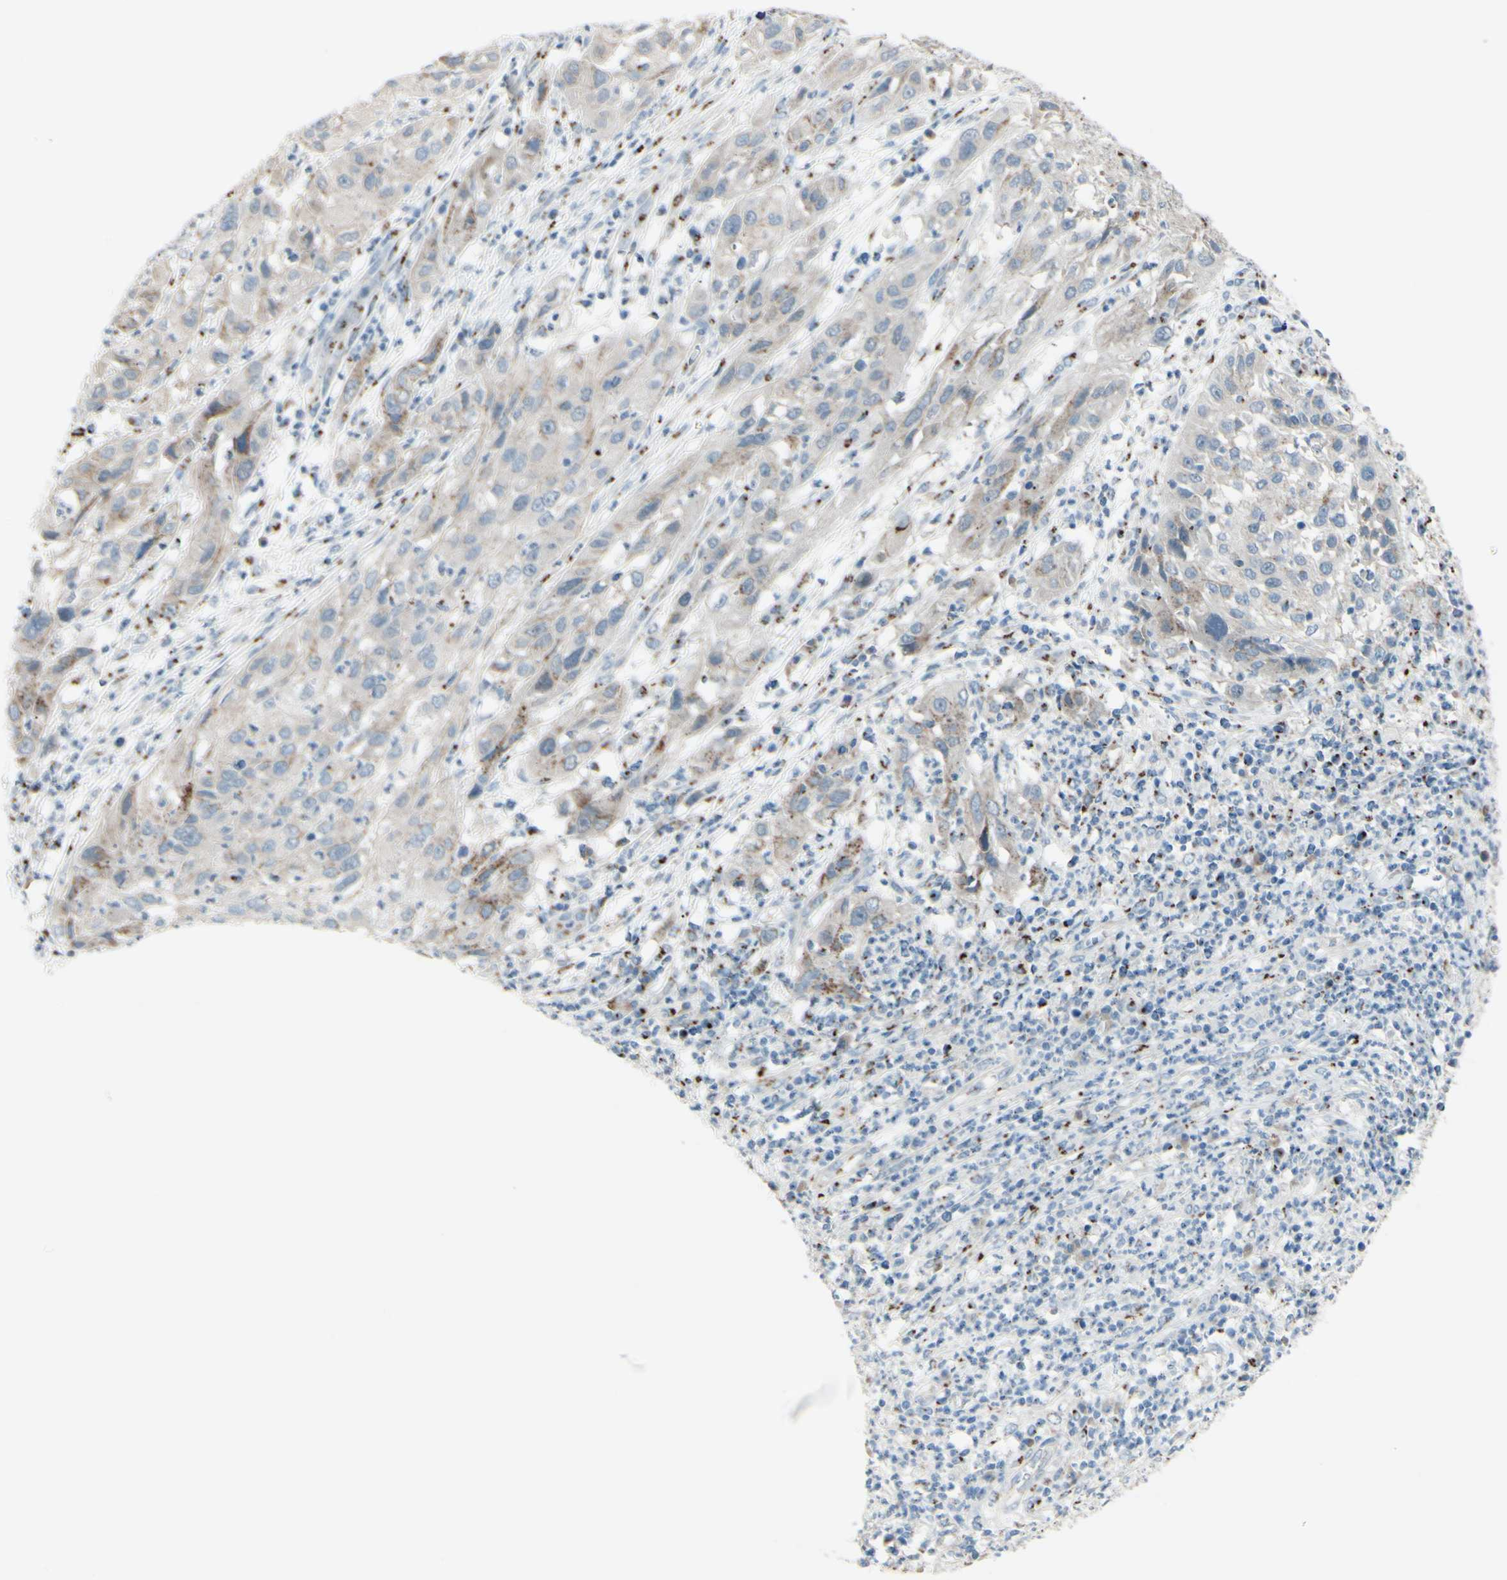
{"staining": {"intensity": "weak", "quantity": "25%-75%", "location": "cytoplasmic/membranous"}, "tissue": "cervical cancer", "cell_type": "Tumor cells", "image_type": "cancer", "snomed": [{"axis": "morphology", "description": "Squamous cell carcinoma, NOS"}, {"axis": "topography", "description": "Cervix"}], "caption": "Tumor cells reveal low levels of weak cytoplasmic/membranous positivity in about 25%-75% of cells in cervical cancer.", "gene": "B4GALT1", "patient": {"sex": "female", "age": 32}}